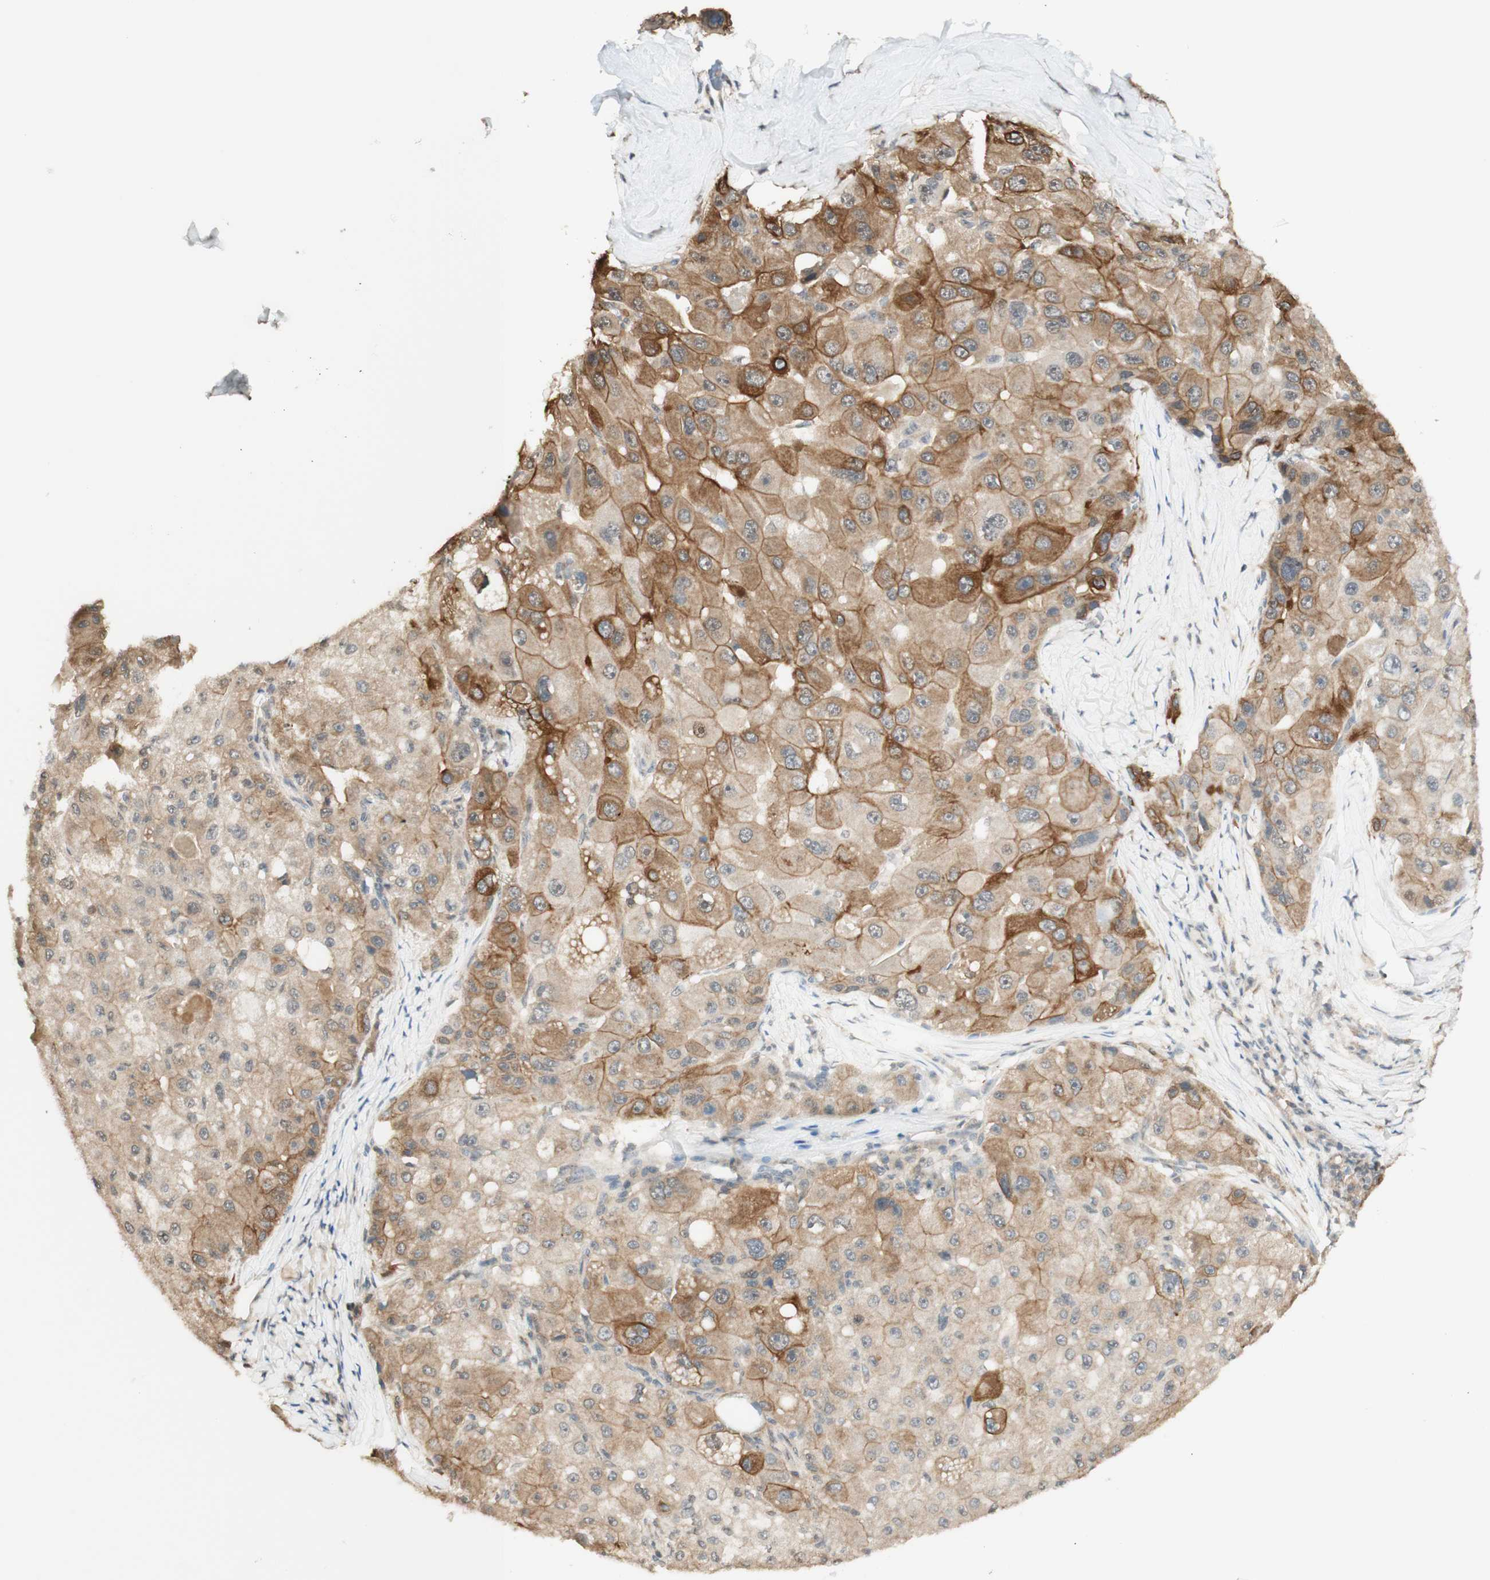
{"staining": {"intensity": "moderate", "quantity": "25%-75%", "location": "cytoplasmic/membranous"}, "tissue": "liver cancer", "cell_type": "Tumor cells", "image_type": "cancer", "snomed": [{"axis": "morphology", "description": "Carcinoma, Hepatocellular, NOS"}, {"axis": "topography", "description": "Liver"}], "caption": "Liver cancer stained for a protein (brown) exhibits moderate cytoplasmic/membranous positive staining in approximately 25%-75% of tumor cells.", "gene": "SPINT2", "patient": {"sex": "male", "age": 80}}